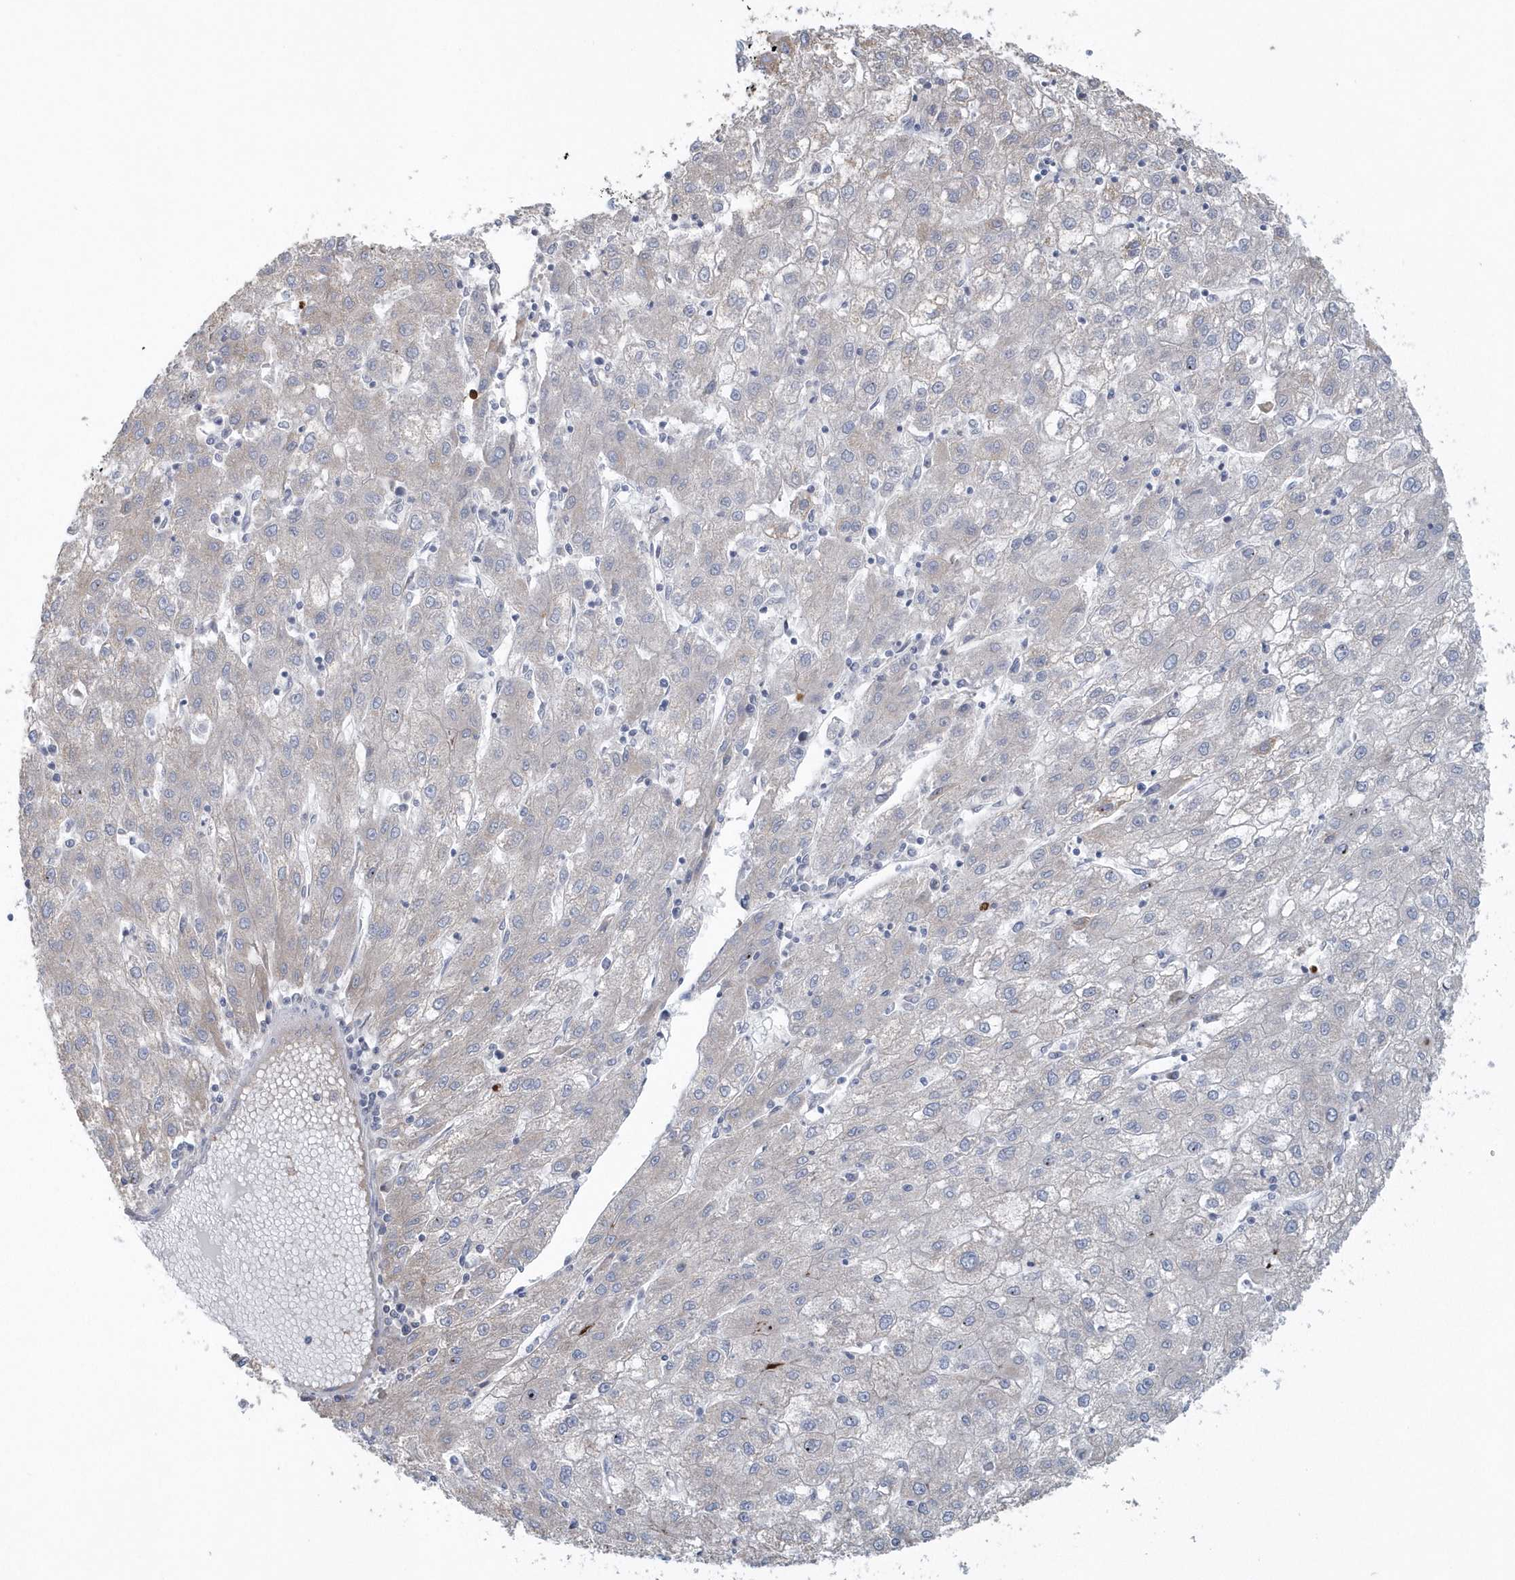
{"staining": {"intensity": "negative", "quantity": "none", "location": "none"}, "tissue": "liver cancer", "cell_type": "Tumor cells", "image_type": "cancer", "snomed": [{"axis": "morphology", "description": "Carcinoma, Hepatocellular, NOS"}, {"axis": "topography", "description": "Liver"}], "caption": "This is an immunohistochemistry micrograph of liver hepatocellular carcinoma. There is no expression in tumor cells.", "gene": "SPATA18", "patient": {"sex": "male", "age": 72}}